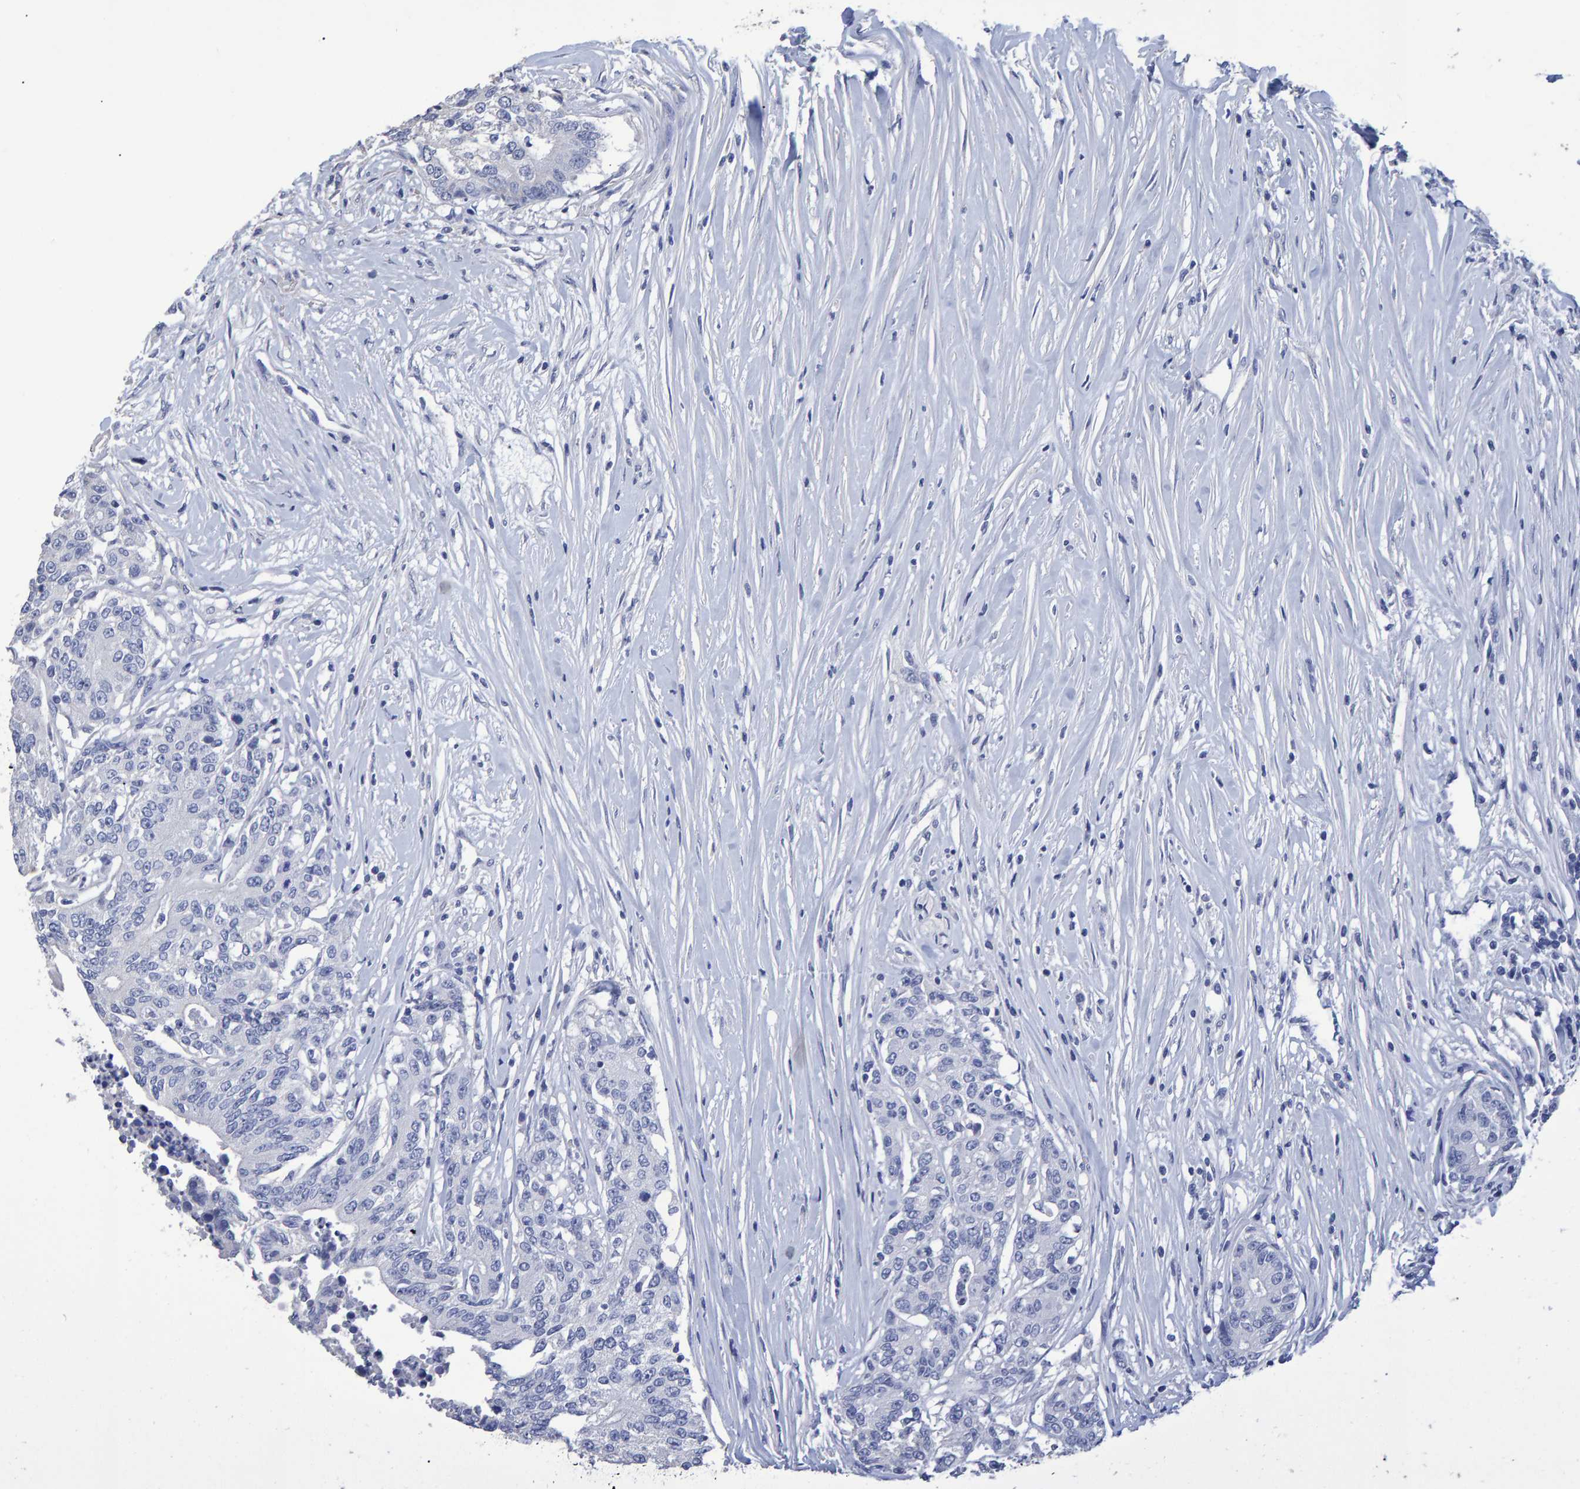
{"staining": {"intensity": "negative", "quantity": "none", "location": "none"}, "tissue": "colorectal cancer", "cell_type": "Tumor cells", "image_type": "cancer", "snomed": [{"axis": "morphology", "description": "Adenocarcinoma, NOS"}, {"axis": "topography", "description": "Colon"}], "caption": "Tumor cells are negative for brown protein staining in colorectal adenocarcinoma.", "gene": "HEMGN", "patient": {"sex": "female", "age": 77}}